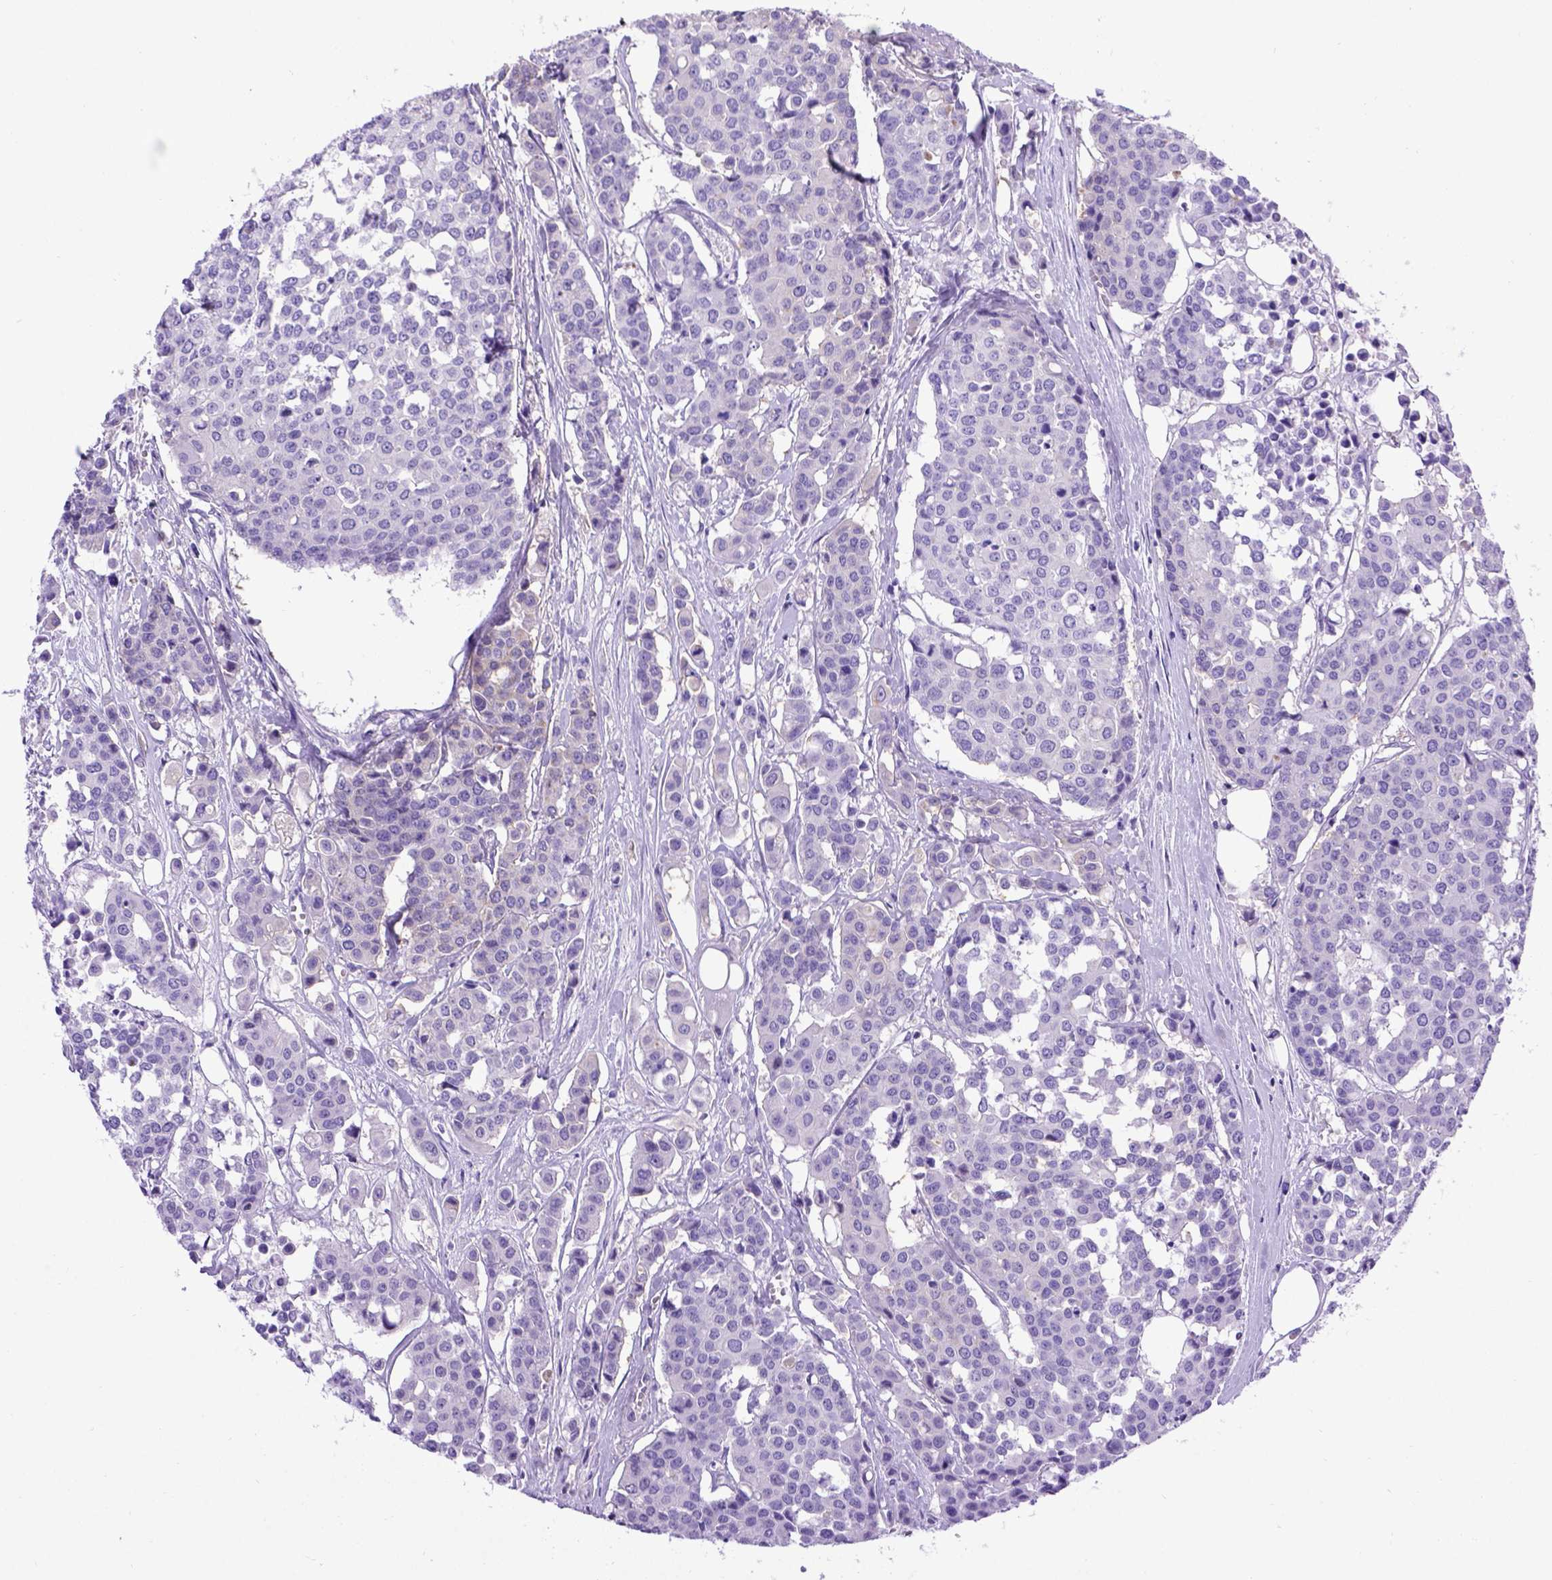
{"staining": {"intensity": "negative", "quantity": "none", "location": "none"}, "tissue": "carcinoid", "cell_type": "Tumor cells", "image_type": "cancer", "snomed": [{"axis": "morphology", "description": "Carcinoid, malignant, NOS"}, {"axis": "topography", "description": "Colon"}], "caption": "IHC image of human malignant carcinoid stained for a protein (brown), which demonstrates no staining in tumor cells.", "gene": "ADAM12", "patient": {"sex": "male", "age": 81}}